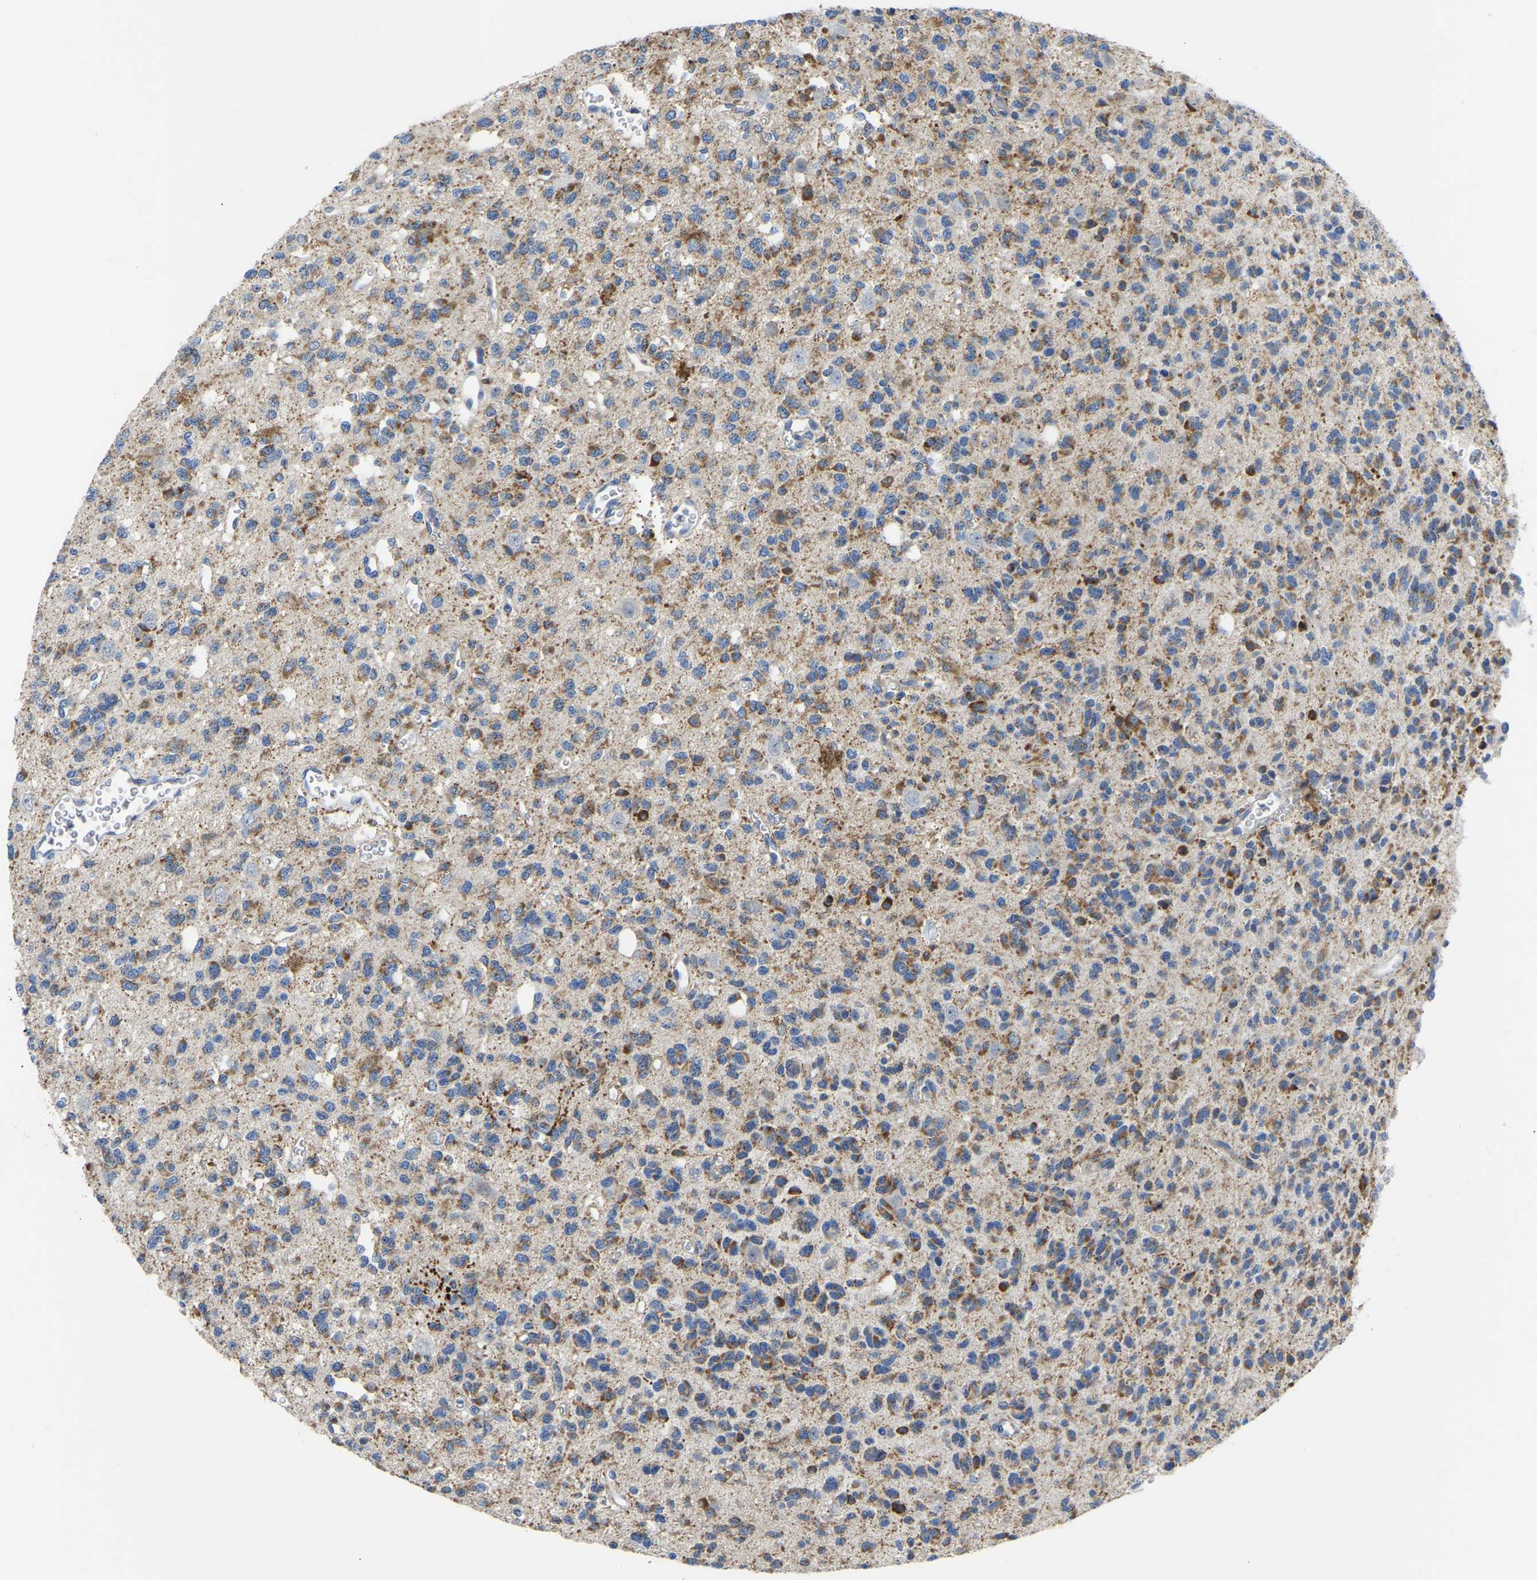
{"staining": {"intensity": "moderate", "quantity": "25%-75%", "location": "cytoplasmic/membranous"}, "tissue": "glioma", "cell_type": "Tumor cells", "image_type": "cancer", "snomed": [{"axis": "morphology", "description": "Glioma, malignant, Low grade"}, {"axis": "topography", "description": "Brain"}], "caption": "Immunohistochemistry (IHC) photomicrograph of neoplastic tissue: human low-grade glioma (malignant) stained using immunohistochemistry (IHC) exhibits medium levels of moderate protein expression localized specifically in the cytoplasmic/membranous of tumor cells, appearing as a cytoplasmic/membranous brown color.", "gene": "ETFA", "patient": {"sex": "male", "age": 38}}